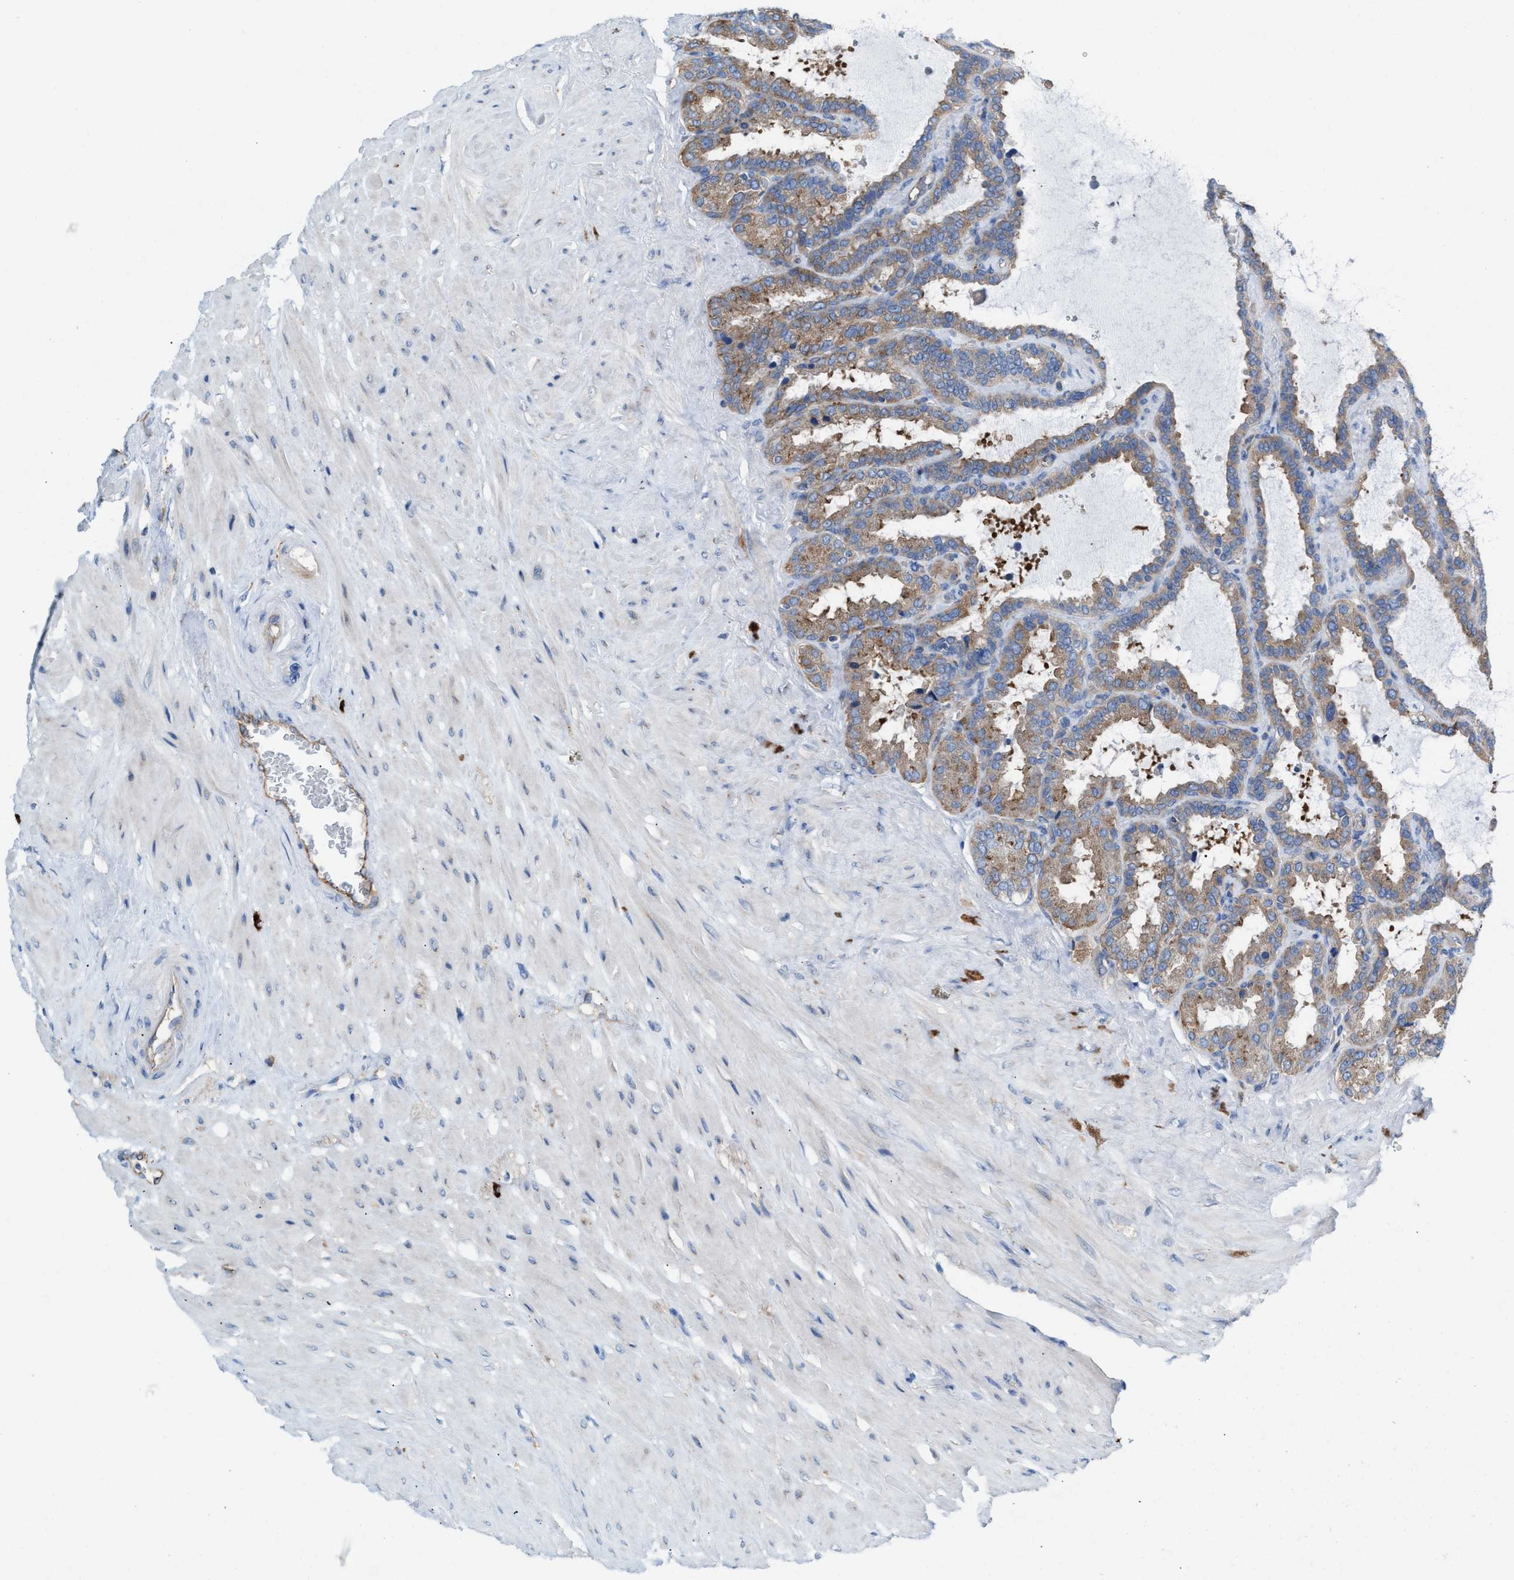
{"staining": {"intensity": "weak", "quantity": ">75%", "location": "cytoplasmic/membranous"}, "tissue": "seminal vesicle", "cell_type": "Glandular cells", "image_type": "normal", "snomed": [{"axis": "morphology", "description": "Normal tissue, NOS"}, {"axis": "topography", "description": "Seminal veicle"}], "caption": "An immunohistochemistry (IHC) photomicrograph of unremarkable tissue is shown. Protein staining in brown shows weak cytoplasmic/membranous positivity in seminal vesicle within glandular cells.", "gene": "NYAP1", "patient": {"sex": "male", "age": 46}}